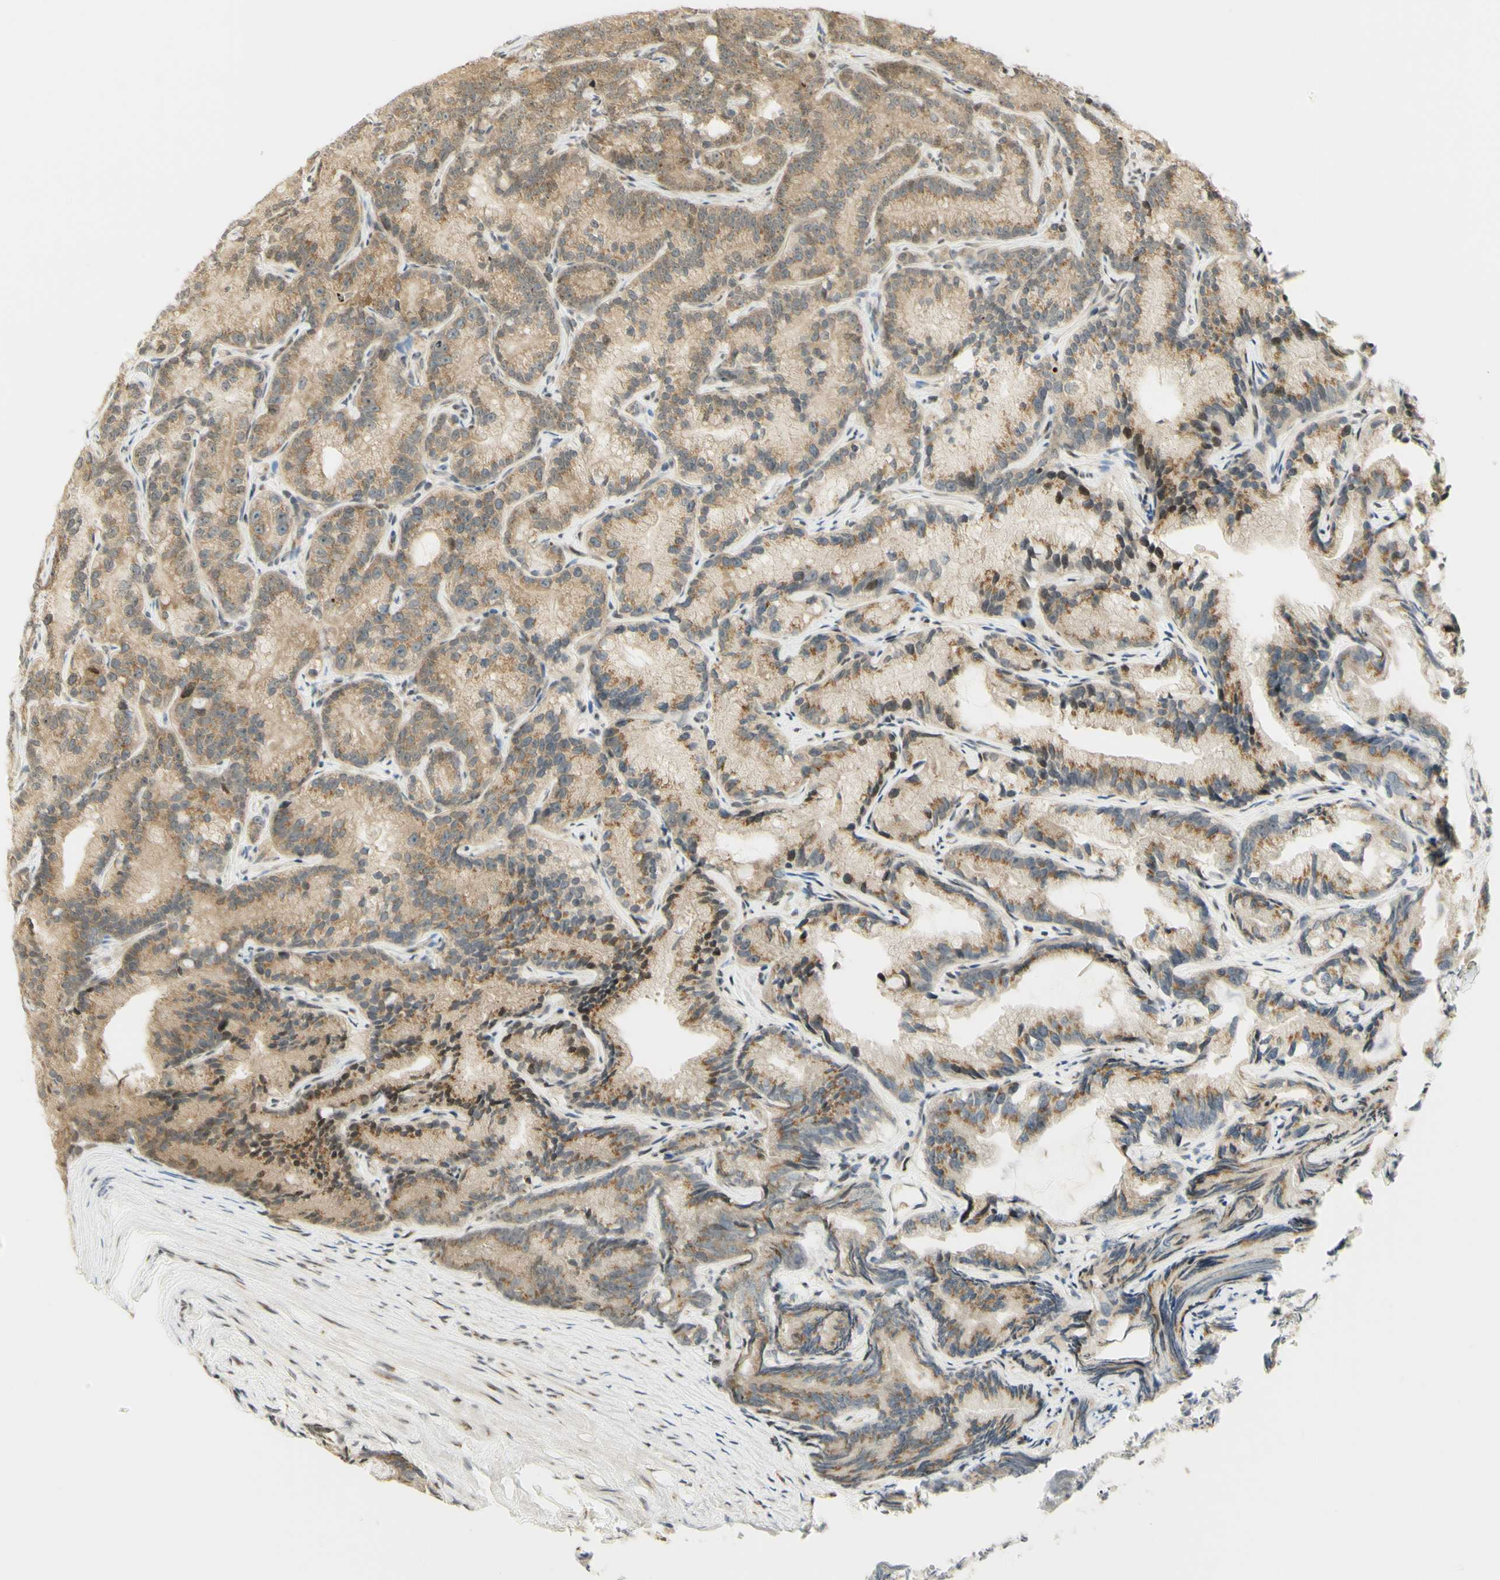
{"staining": {"intensity": "moderate", "quantity": ">75%", "location": "cytoplasmic/membranous,nuclear"}, "tissue": "prostate cancer", "cell_type": "Tumor cells", "image_type": "cancer", "snomed": [{"axis": "morphology", "description": "Adenocarcinoma, Low grade"}, {"axis": "topography", "description": "Prostate"}], "caption": "Prostate adenocarcinoma (low-grade) tissue exhibits moderate cytoplasmic/membranous and nuclear expression in about >75% of tumor cells, visualized by immunohistochemistry.", "gene": "KIF11", "patient": {"sex": "male", "age": 89}}